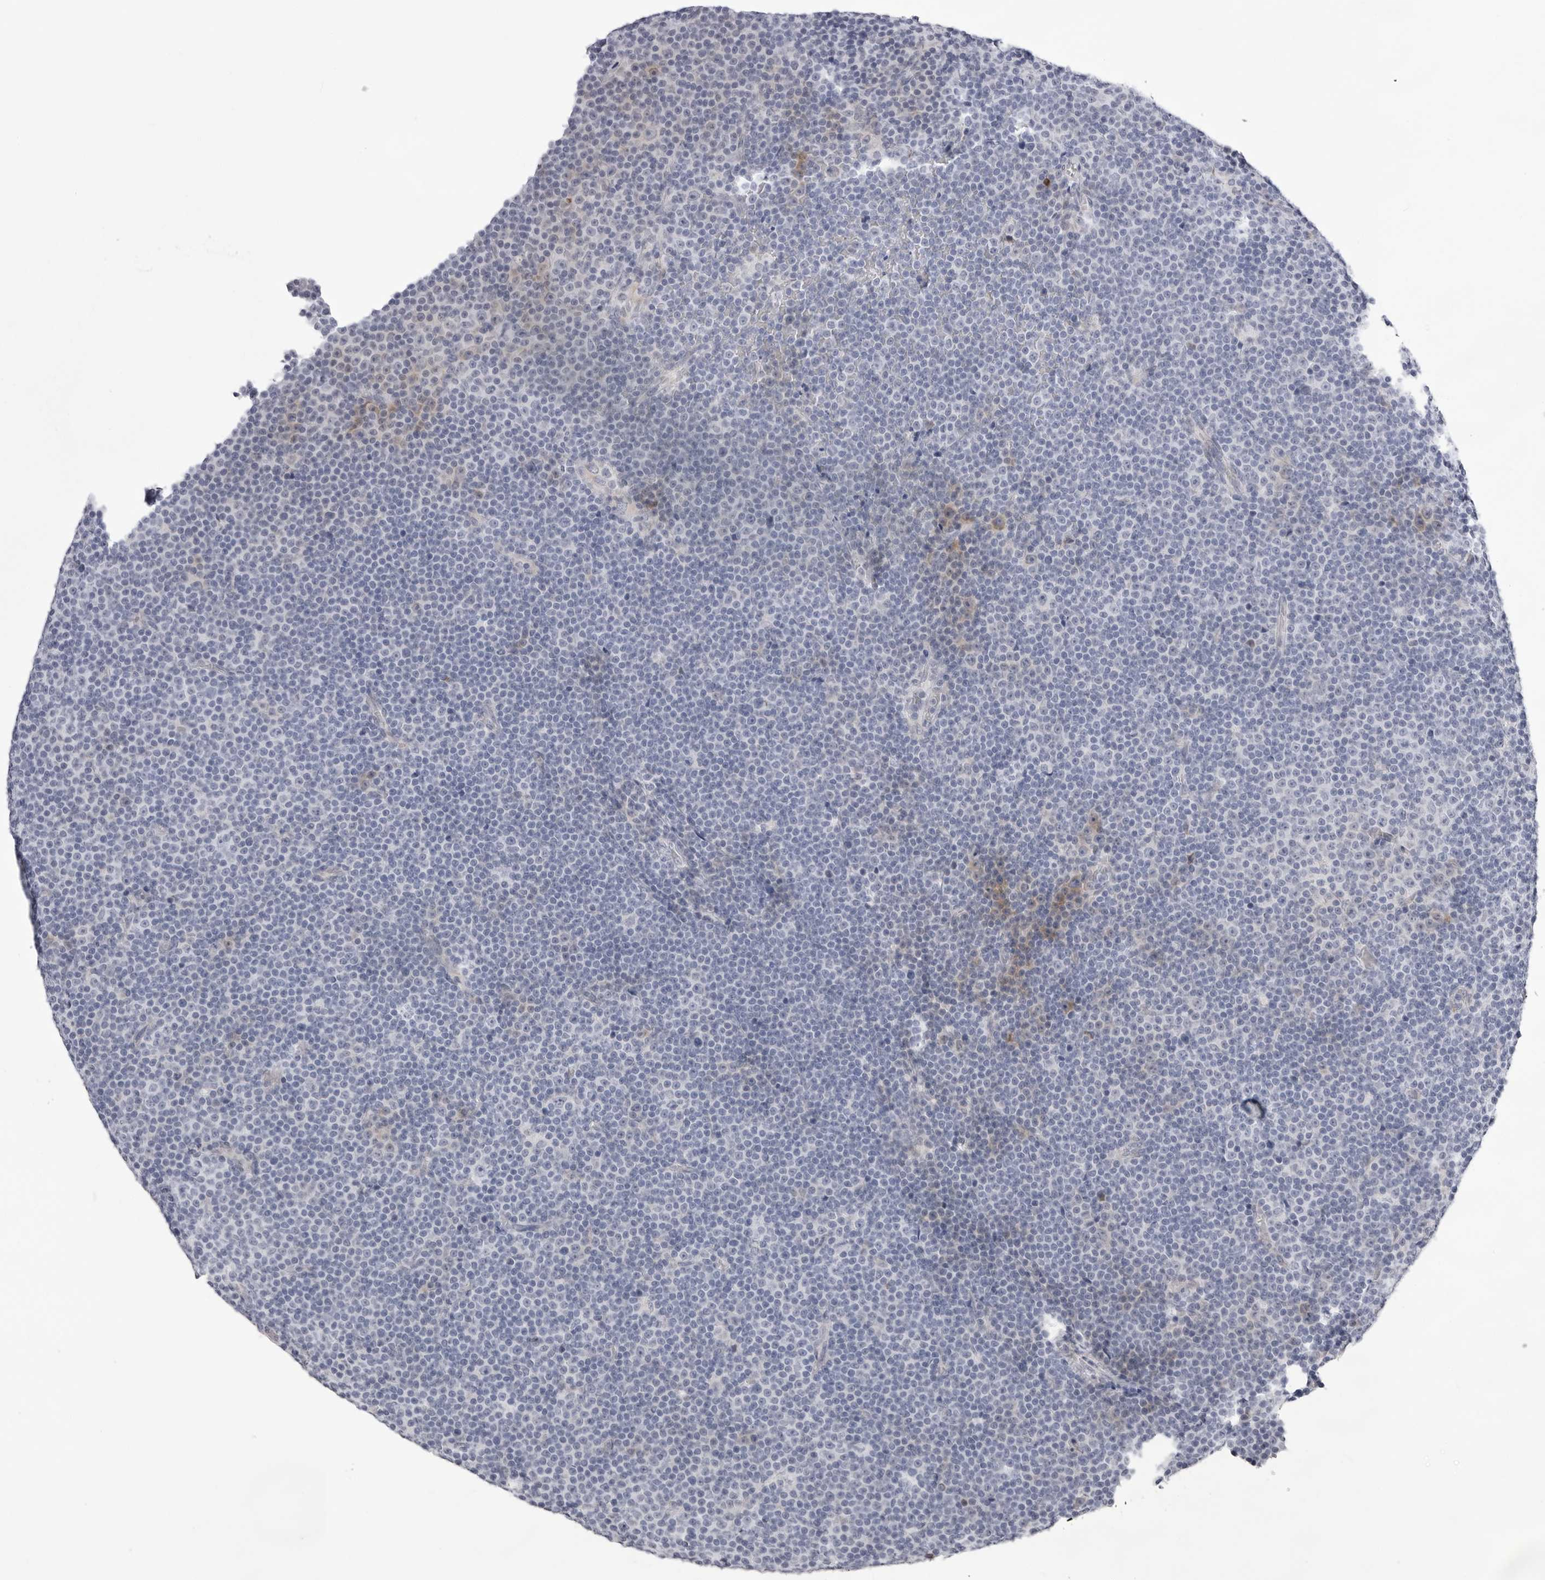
{"staining": {"intensity": "negative", "quantity": "none", "location": "none"}, "tissue": "lymphoma", "cell_type": "Tumor cells", "image_type": "cancer", "snomed": [{"axis": "morphology", "description": "Malignant lymphoma, non-Hodgkin's type, Low grade"}, {"axis": "topography", "description": "Lymph node"}], "caption": "Malignant lymphoma, non-Hodgkin's type (low-grade) was stained to show a protein in brown. There is no significant positivity in tumor cells.", "gene": "SMIM2", "patient": {"sex": "female", "age": 67}}